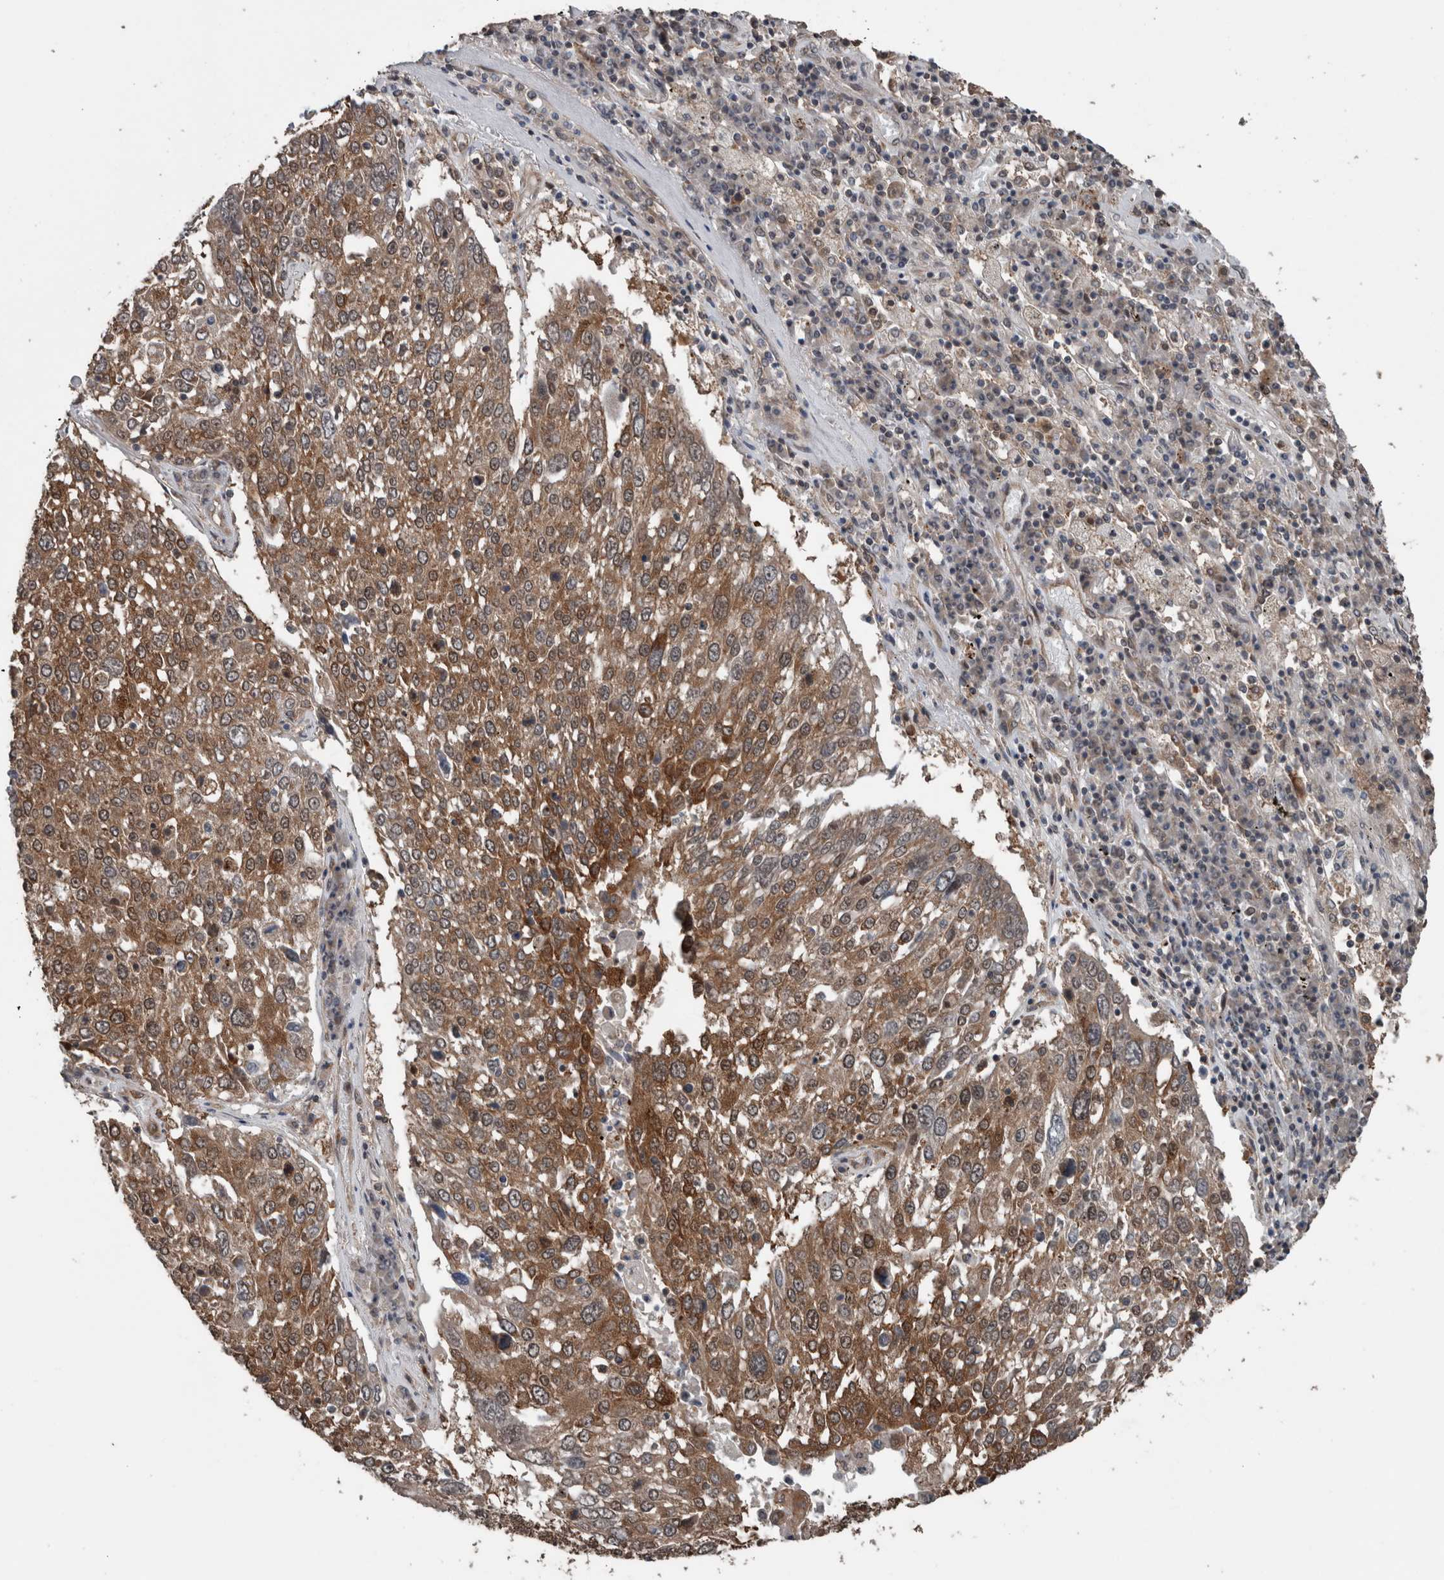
{"staining": {"intensity": "moderate", "quantity": ">75%", "location": "cytoplasmic/membranous"}, "tissue": "lung cancer", "cell_type": "Tumor cells", "image_type": "cancer", "snomed": [{"axis": "morphology", "description": "Squamous cell carcinoma, NOS"}, {"axis": "topography", "description": "Lung"}], "caption": "Human squamous cell carcinoma (lung) stained with a brown dye demonstrates moderate cytoplasmic/membranous positive expression in approximately >75% of tumor cells.", "gene": "RIOK3", "patient": {"sex": "male", "age": 65}}